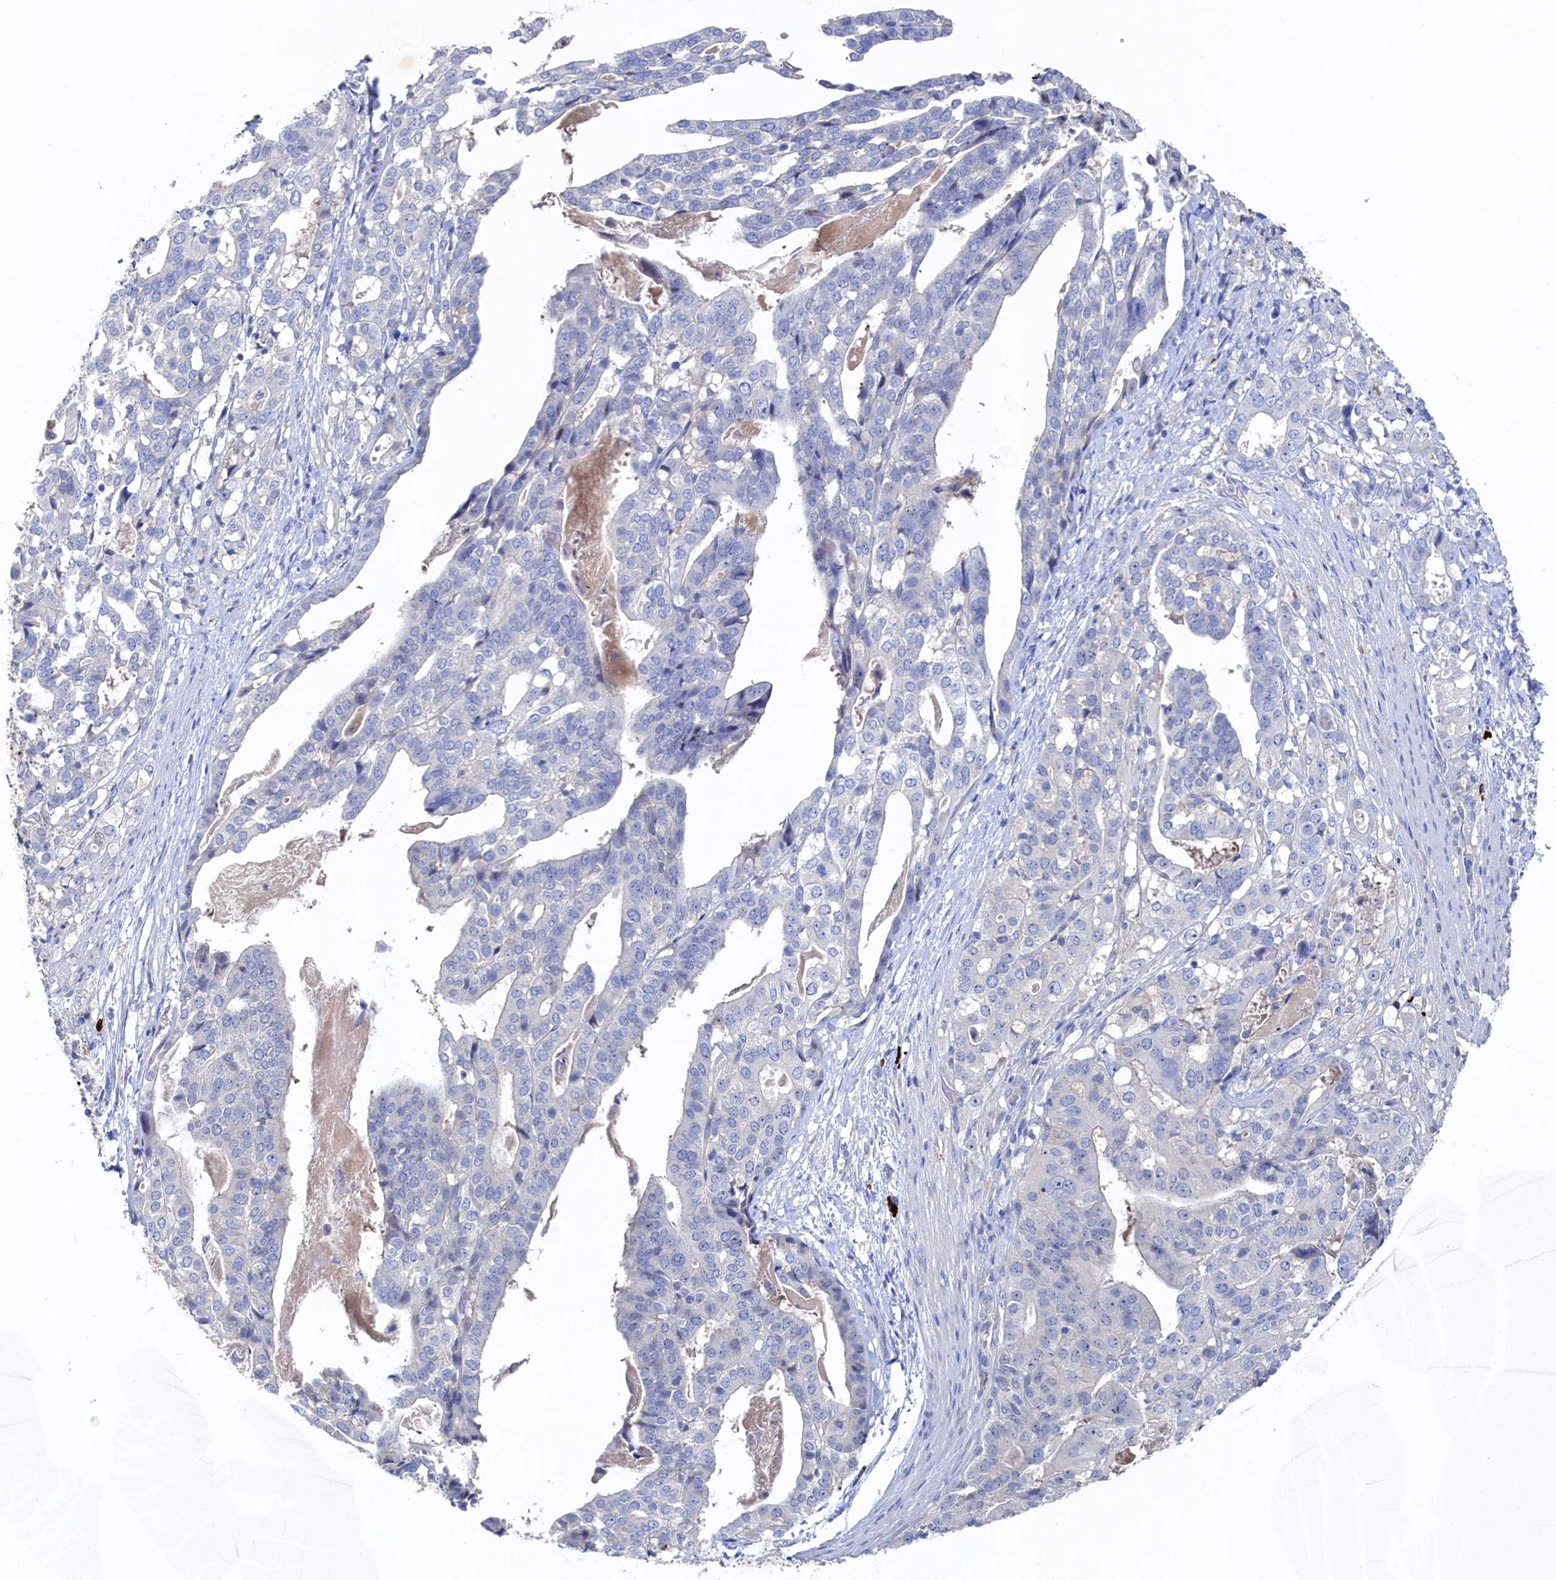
{"staining": {"intensity": "negative", "quantity": "none", "location": "none"}, "tissue": "stomach cancer", "cell_type": "Tumor cells", "image_type": "cancer", "snomed": [{"axis": "morphology", "description": "Adenocarcinoma, NOS"}, {"axis": "topography", "description": "Stomach"}], "caption": "This is an immunohistochemistry photomicrograph of human adenocarcinoma (stomach). There is no expression in tumor cells.", "gene": "CBLIF", "patient": {"sex": "male", "age": 48}}